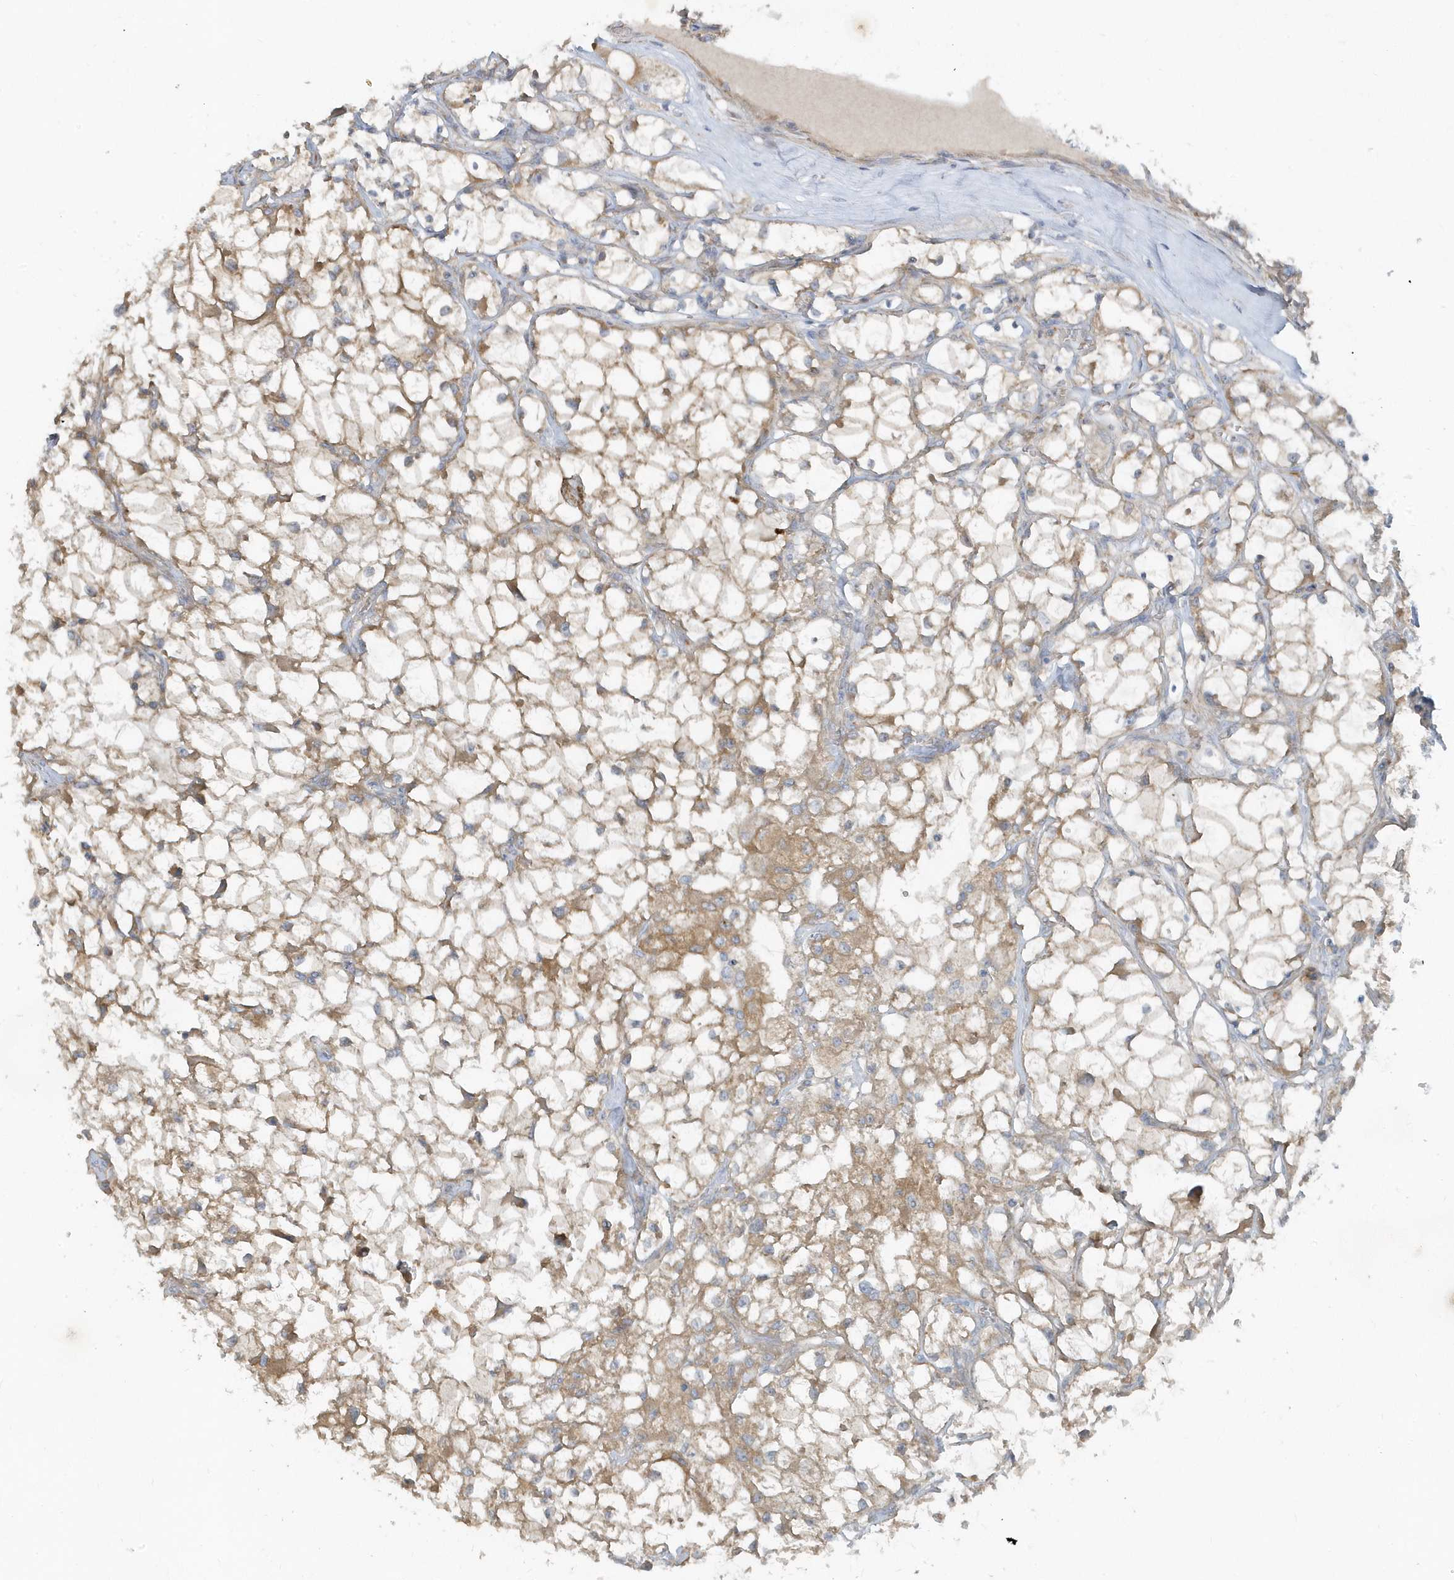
{"staining": {"intensity": "weak", "quantity": "25%-75%", "location": "cytoplasmic/membranous"}, "tissue": "renal cancer", "cell_type": "Tumor cells", "image_type": "cancer", "snomed": [{"axis": "morphology", "description": "Adenocarcinoma, NOS"}, {"axis": "topography", "description": "Kidney"}], "caption": "Renal cancer stained with immunohistochemistry shows weak cytoplasmic/membranous expression in about 25%-75% of tumor cells.", "gene": "LEXM", "patient": {"sex": "female", "age": 69}}